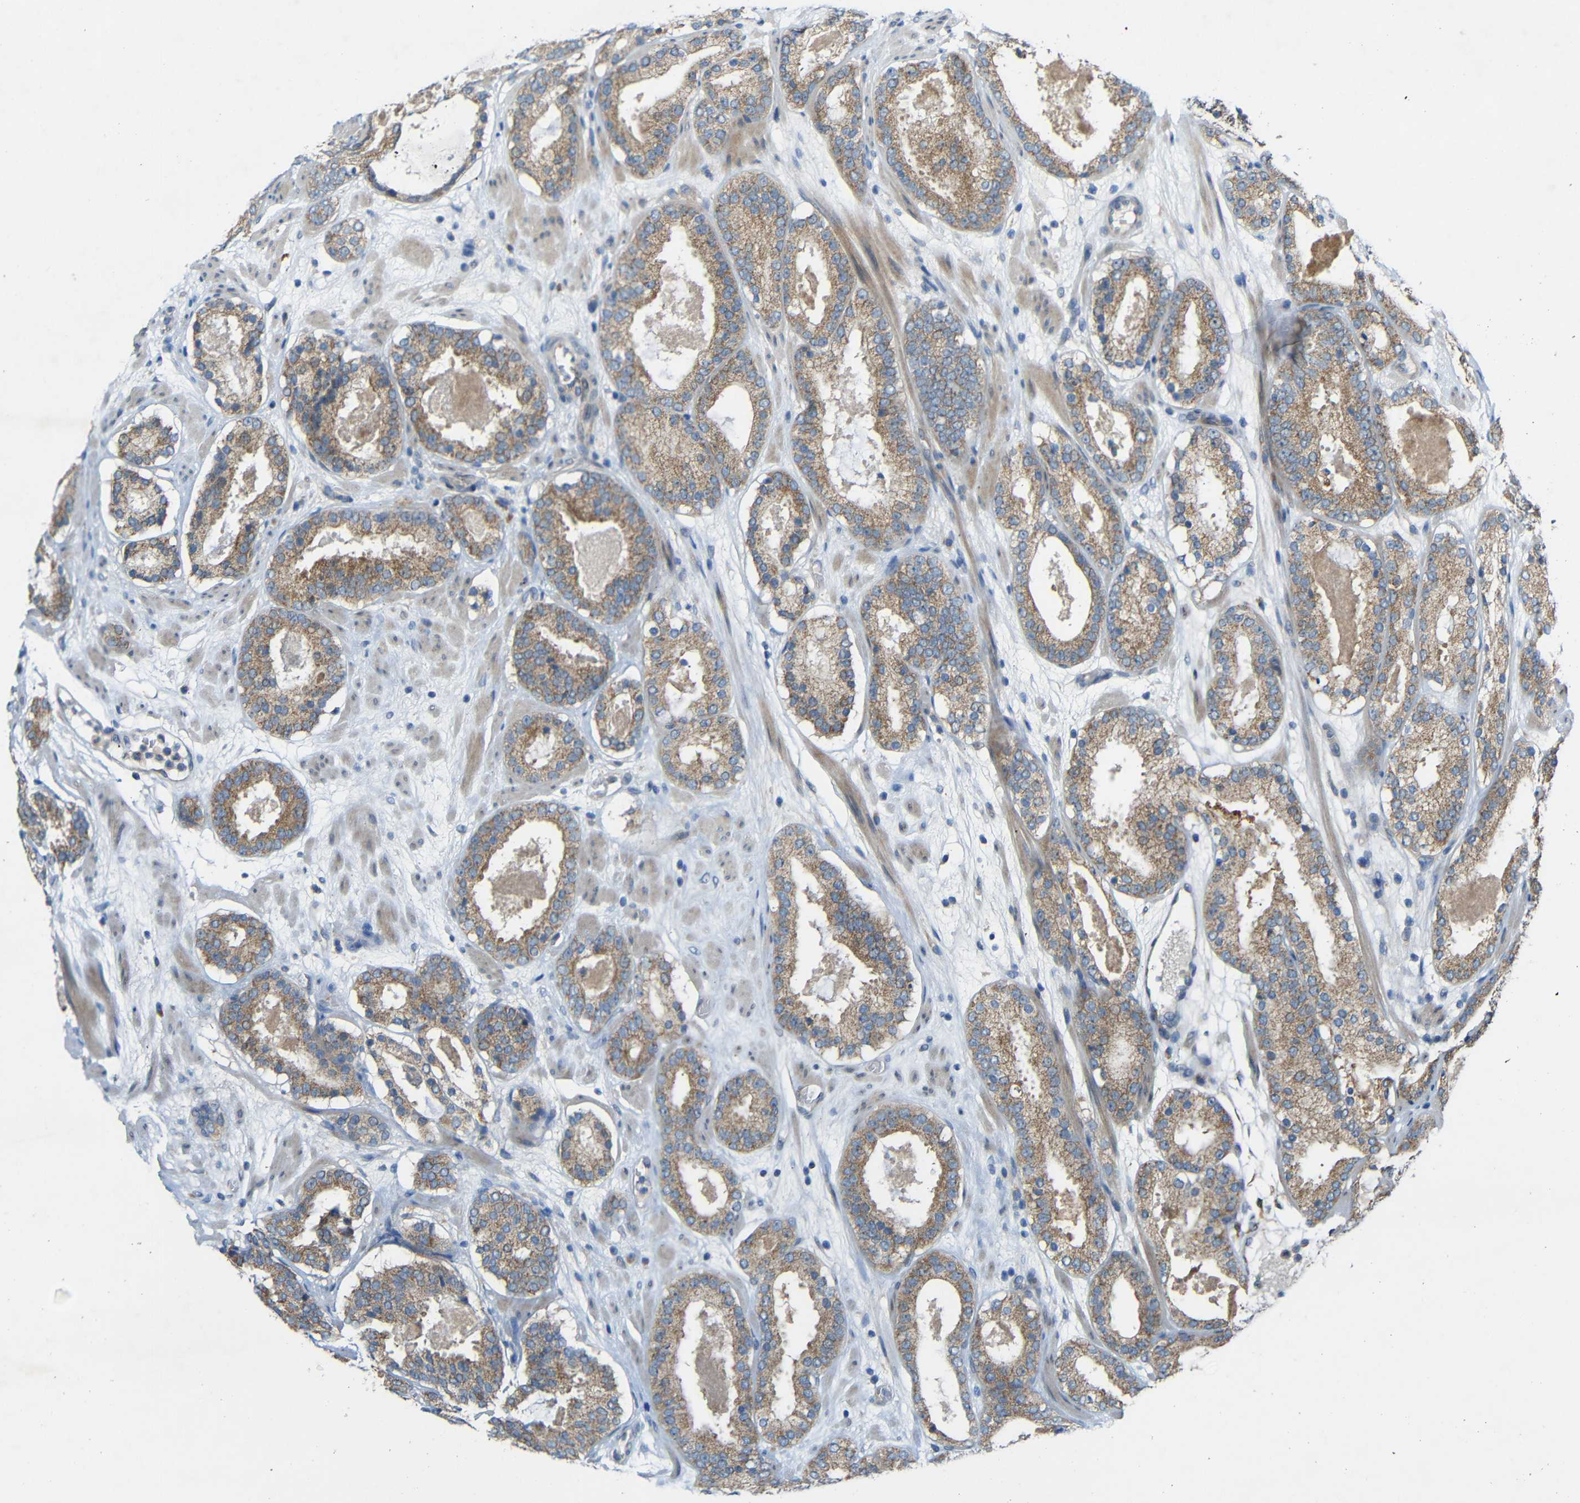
{"staining": {"intensity": "weak", "quantity": ">75%", "location": "cytoplasmic/membranous"}, "tissue": "prostate cancer", "cell_type": "Tumor cells", "image_type": "cancer", "snomed": [{"axis": "morphology", "description": "Adenocarcinoma, Low grade"}, {"axis": "topography", "description": "Prostate"}], "caption": "Protein expression analysis of prostate cancer demonstrates weak cytoplasmic/membranous expression in about >75% of tumor cells.", "gene": "TMEM25", "patient": {"sex": "male", "age": 69}}